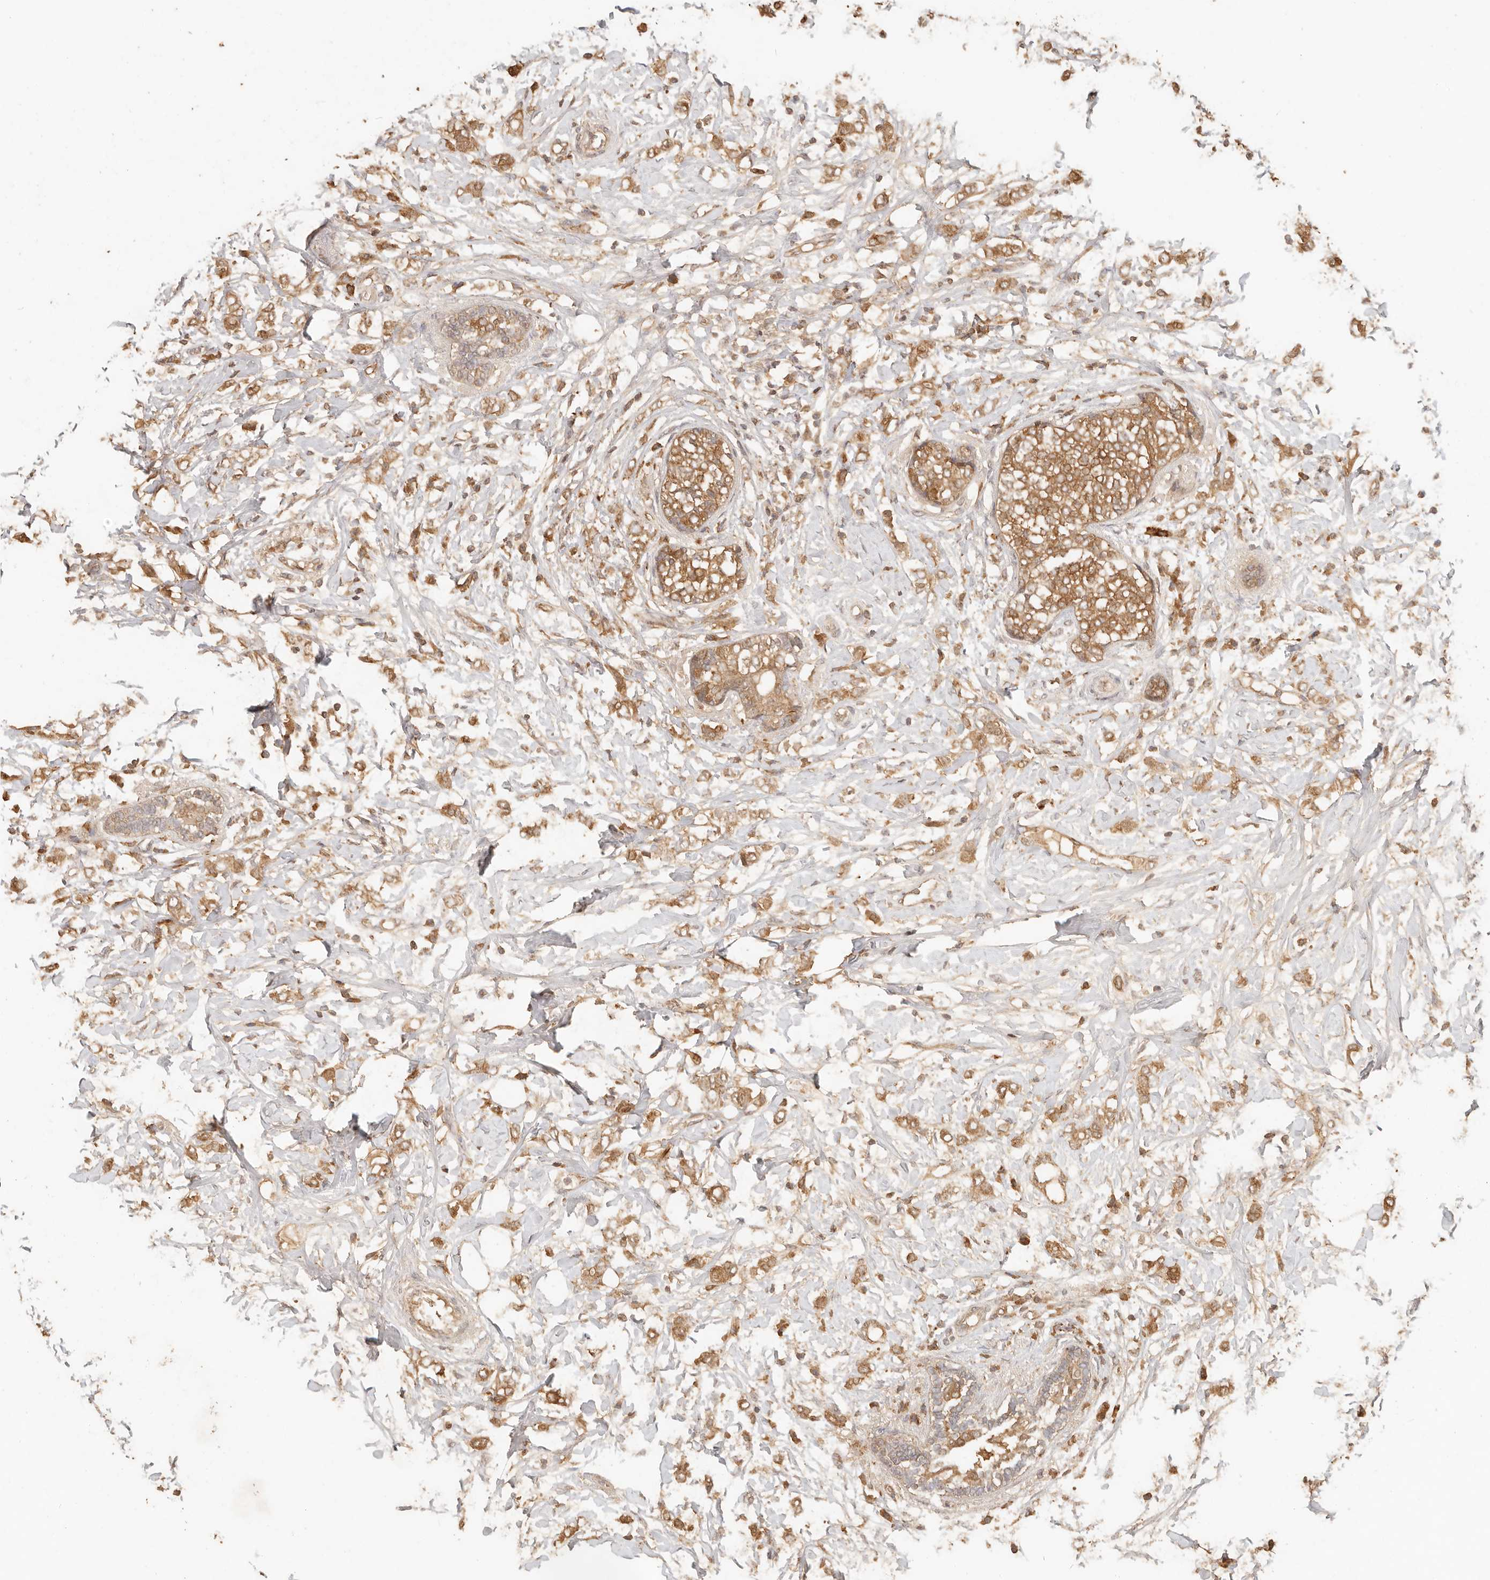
{"staining": {"intensity": "moderate", "quantity": ">75%", "location": "cytoplasmic/membranous"}, "tissue": "breast cancer", "cell_type": "Tumor cells", "image_type": "cancer", "snomed": [{"axis": "morphology", "description": "Normal tissue, NOS"}, {"axis": "morphology", "description": "Lobular carcinoma"}, {"axis": "topography", "description": "Breast"}], "caption": "Immunohistochemical staining of human breast lobular carcinoma reveals moderate cytoplasmic/membranous protein expression in approximately >75% of tumor cells.", "gene": "INTS11", "patient": {"sex": "female", "age": 47}}